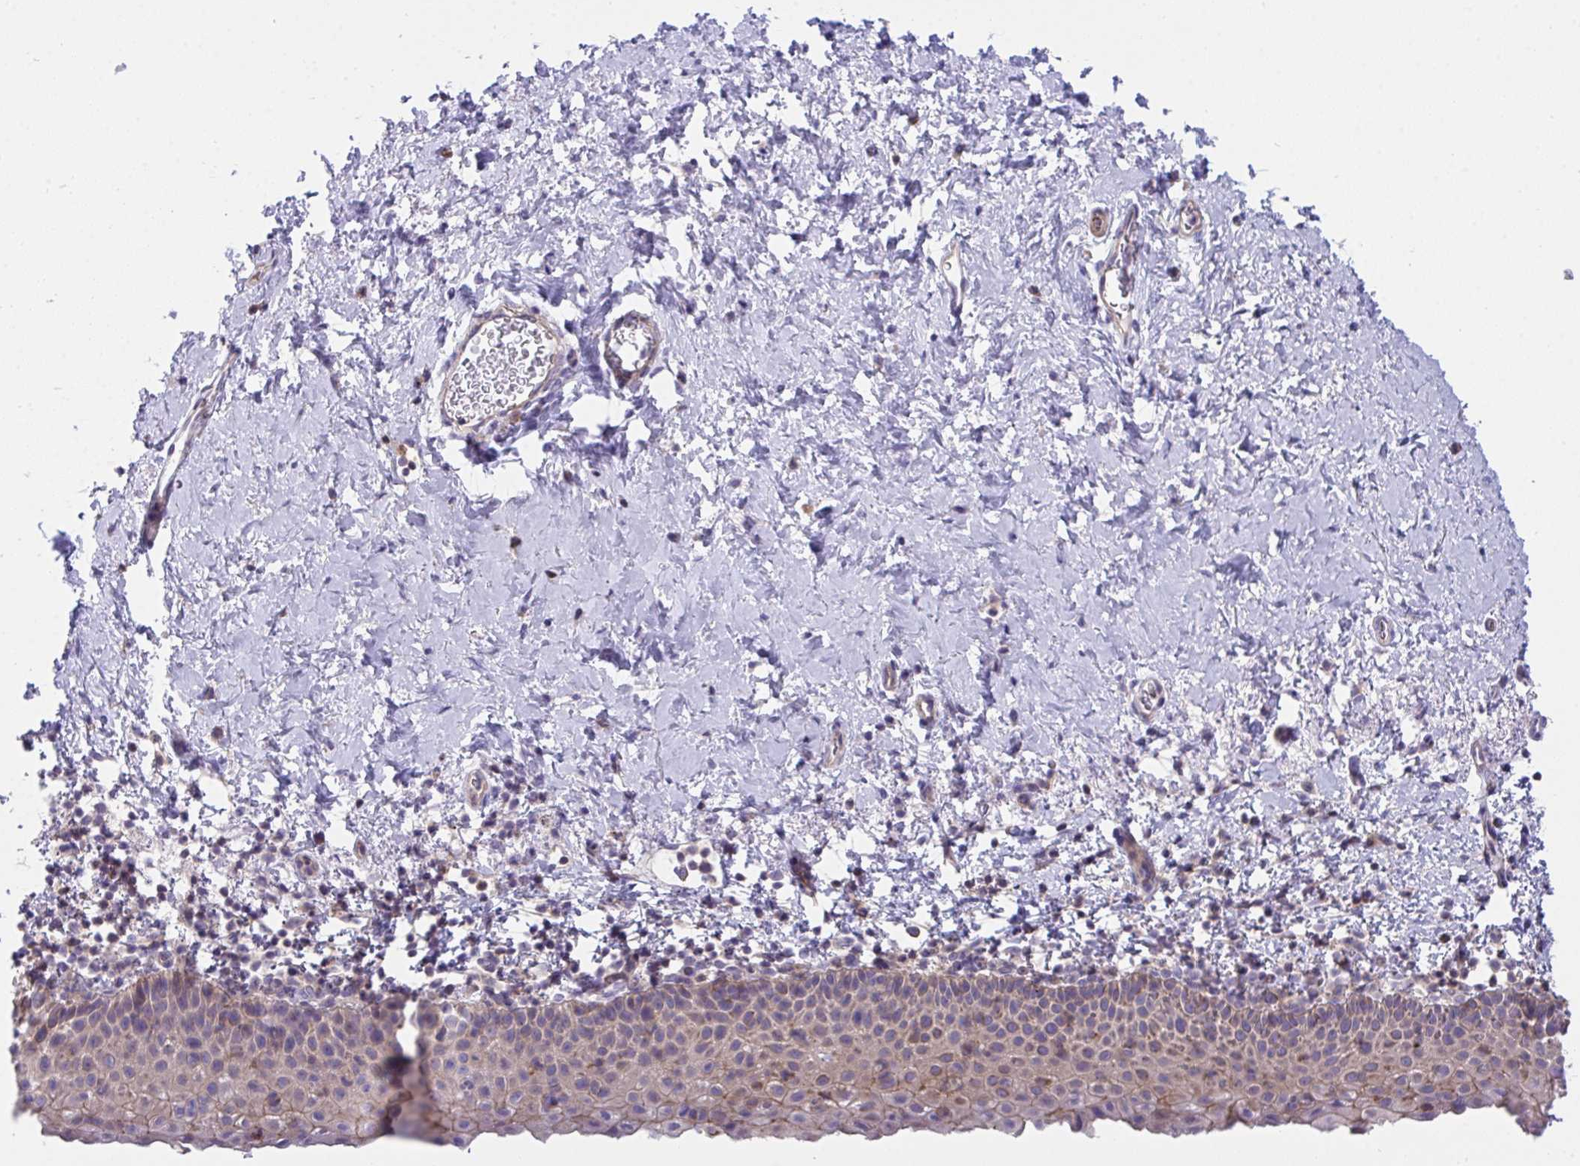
{"staining": {"intensity": "moderate", "quantity": "25%-75%", "location": "cytoplasmic/membranous"}, "tissue": "vagina", "cell_type": "Squamous epithelial cells", "image_type": "normal", "snomed": [{"axis": "morphology", "description": "Normal tissue, NOS"}, {"axis": "topography", "description": "Vagina"}], "caption": "Vagina stained with DAB (3,3'-diaminobenzidine) IHC demonstrates medium levels of moderate cytoplasmic/membranous expression in approximately 25%-75% of squamous epithelial cells.", "gene": "PPIH", "patient": {"sex": "female", "age": 61}}